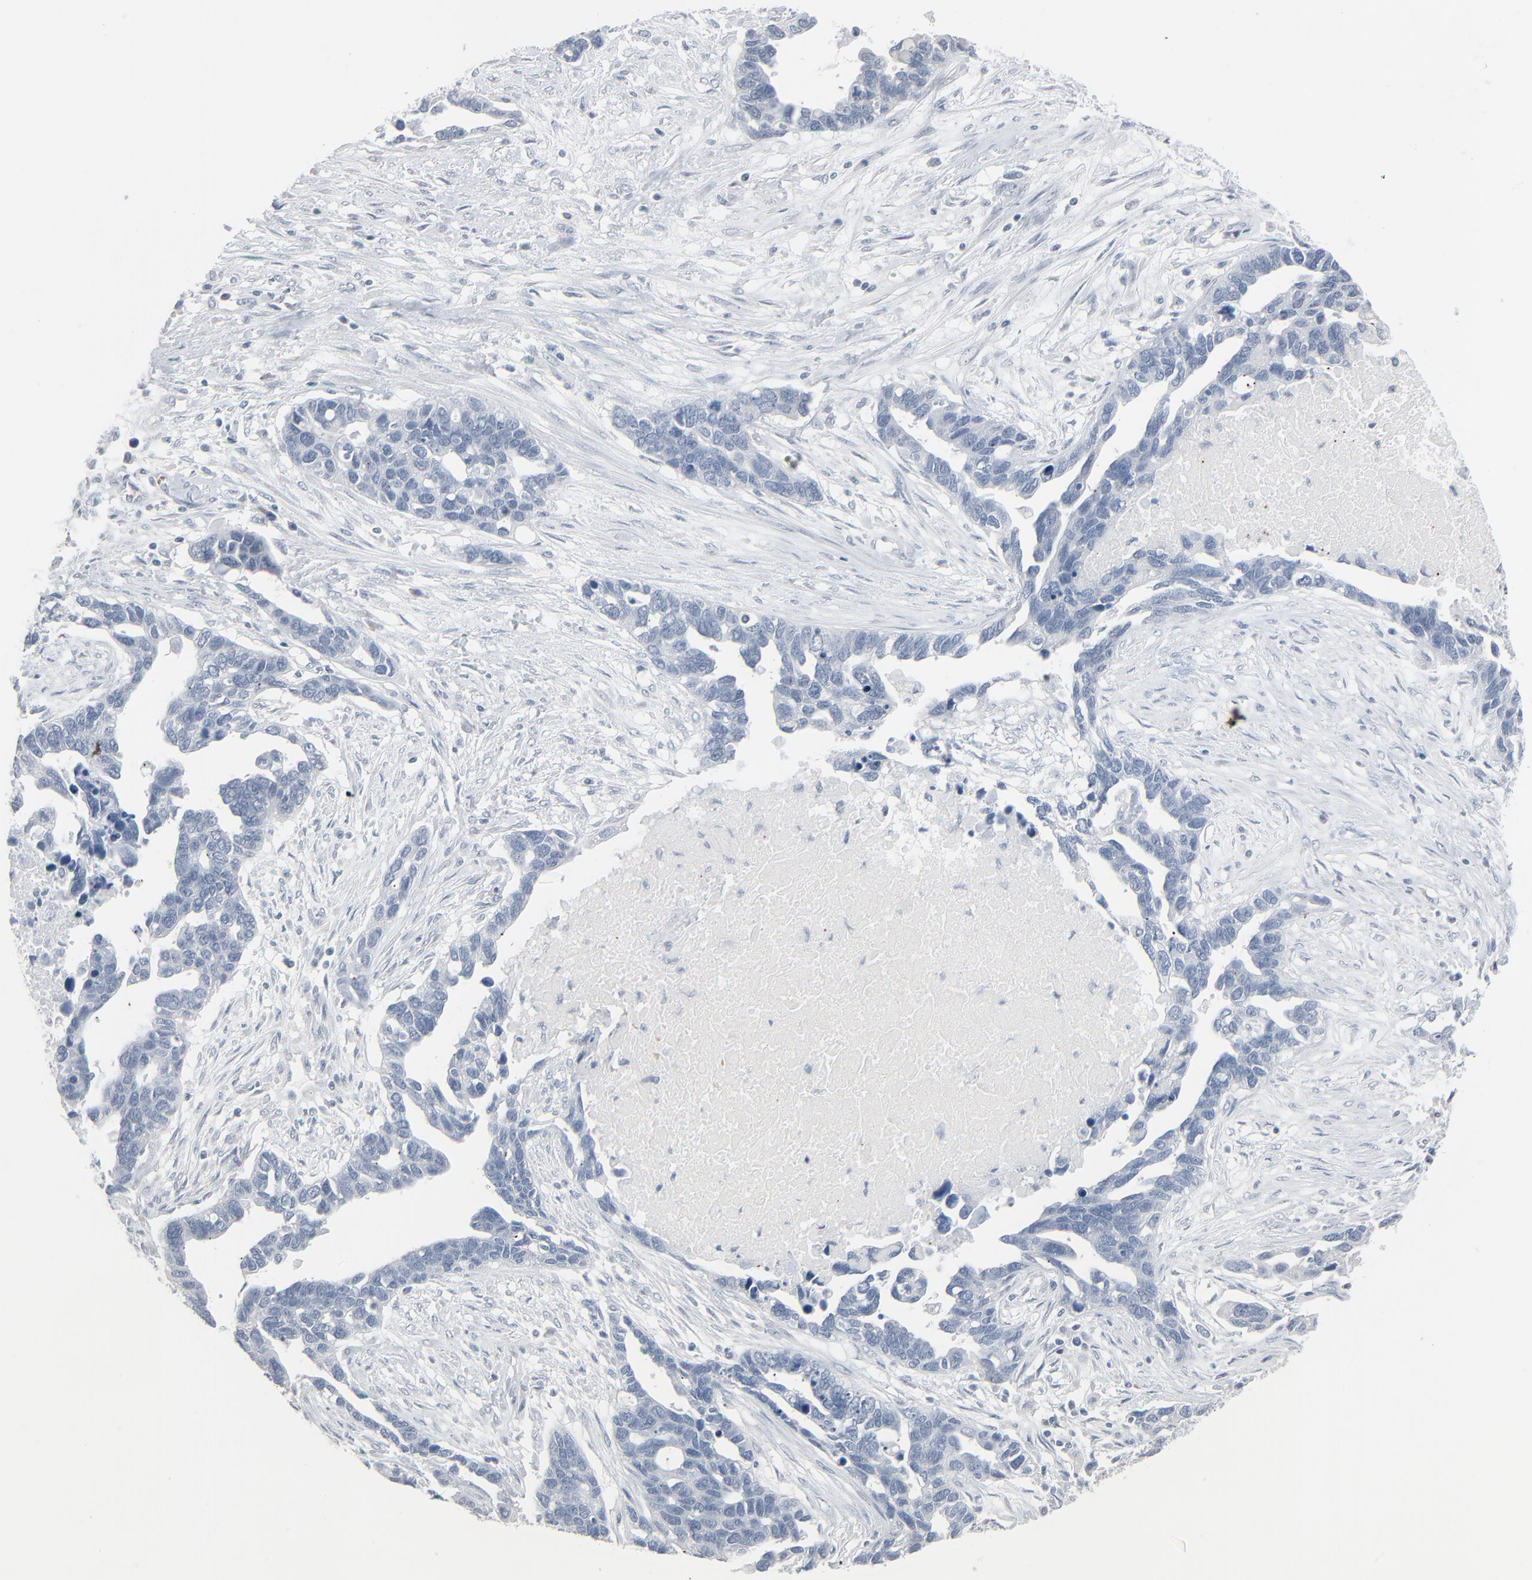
{"staining": {"intensity": "negative", "quantity": "none", "location": "none"}, "tissue": "ovarian cancer", "cell_type": "Tumor cells", "image_type": "cancer", "snomed": [{"axis": "morphology", "description": "Cystadenocarcinoma, serous, NOS"}, {"axis": "topography", "description": "Ovary"}], "caption": "Serous cystadenocarcinoma (ovarian) was stained to show a protein in brown. There is no significant staining in tumor cells.", "gene": "SAGE1", "patient": {"sex": "female", "age": 54}}